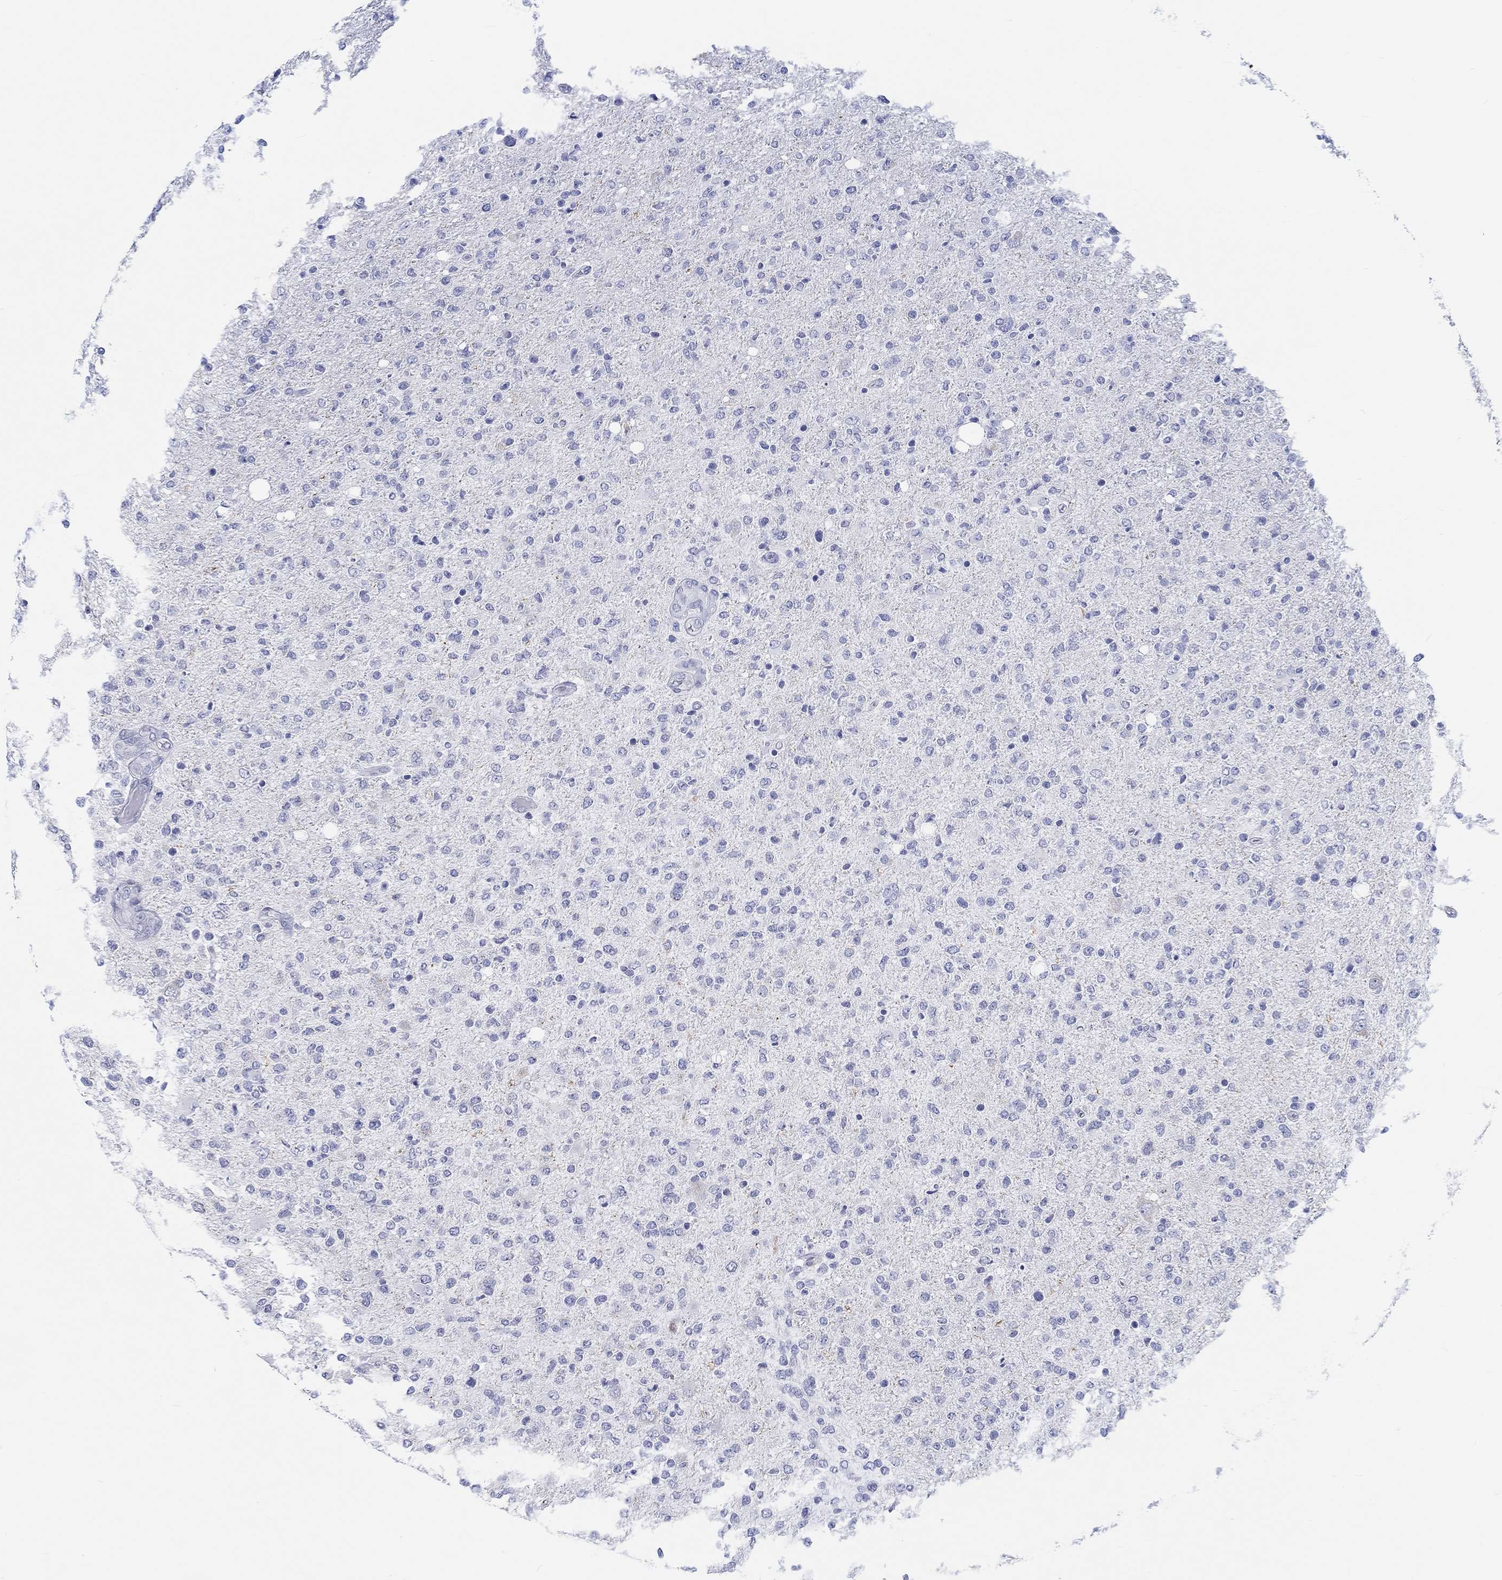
{"staining": {"intensity": "negative", "quantity": "none", "location": "none"}, "tissue": "glioma", "cell_type": "Tumor cells", "image_type": "cancer", "snomed": [{"axis": "morphology", "description": "Glioma, malignant, High grade"}, {"axis": "topography", "description": "Cerebral cortex"}], "caption": "Glioma was stained to show a protein in brown. There is no significant expression in tumor cells.", "gene": "H1-1", "patient": {"sex": "male", "age": 70}}